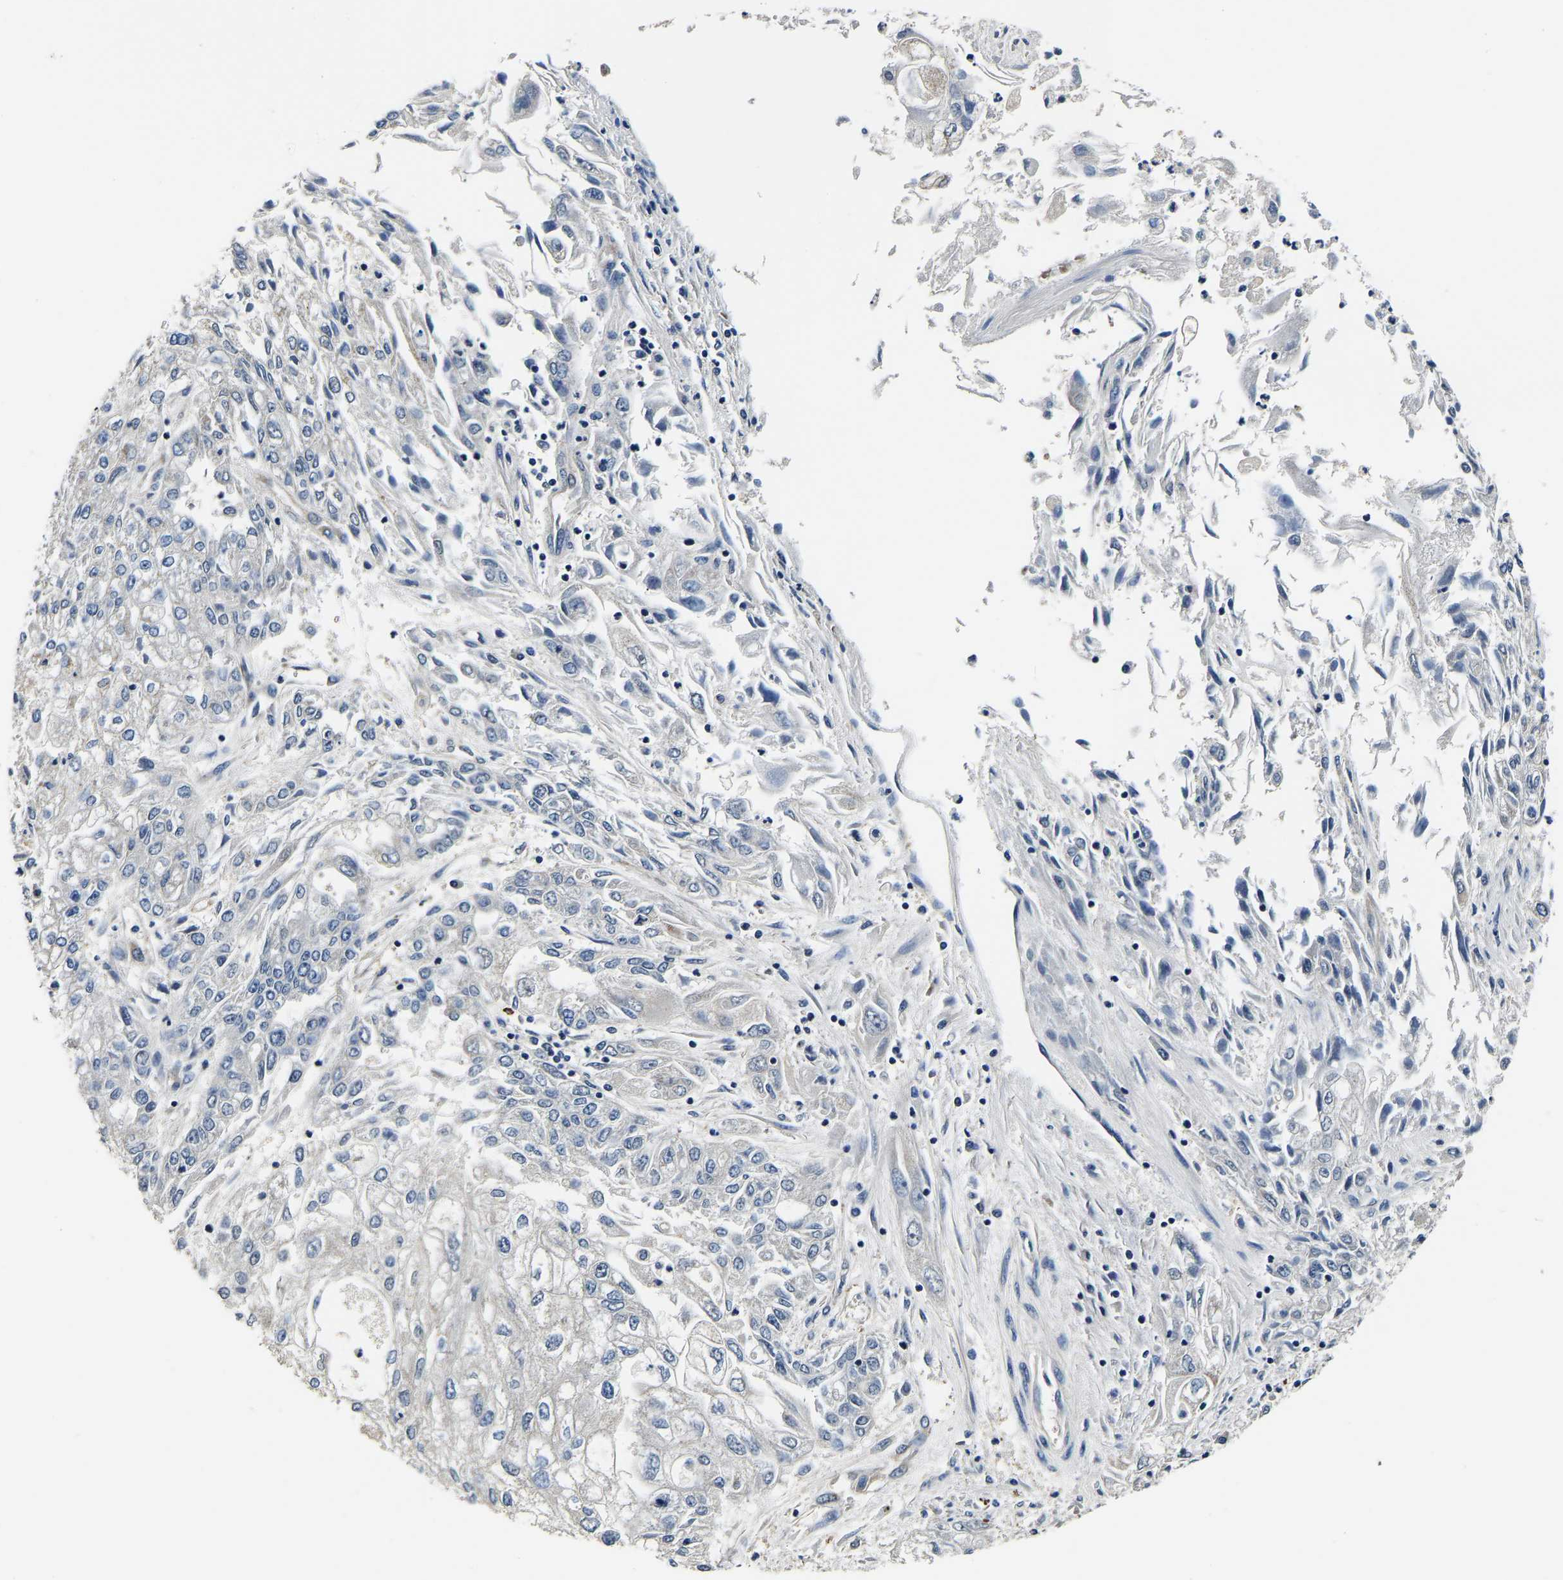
{"staining": {"intensity": "negative", "quantity": "none", "location": "none"}, "tissue": "endometrial cancer", "cell_type": "Tumor cells", "image_type": "cancer", "snomed": [{"axis": "morphology", "description": "Adenocarcinoma, NOS"}, {"axis": "topography", "description": "Endometrium"}], "caption": "An immunohistochemistry histopathology image of endometrial cancer is shown. There is no staining in tumor cells of endometrial cancer.", "gene": "SH3GLB1", "patient": {"sex": "female", "age": 49}}